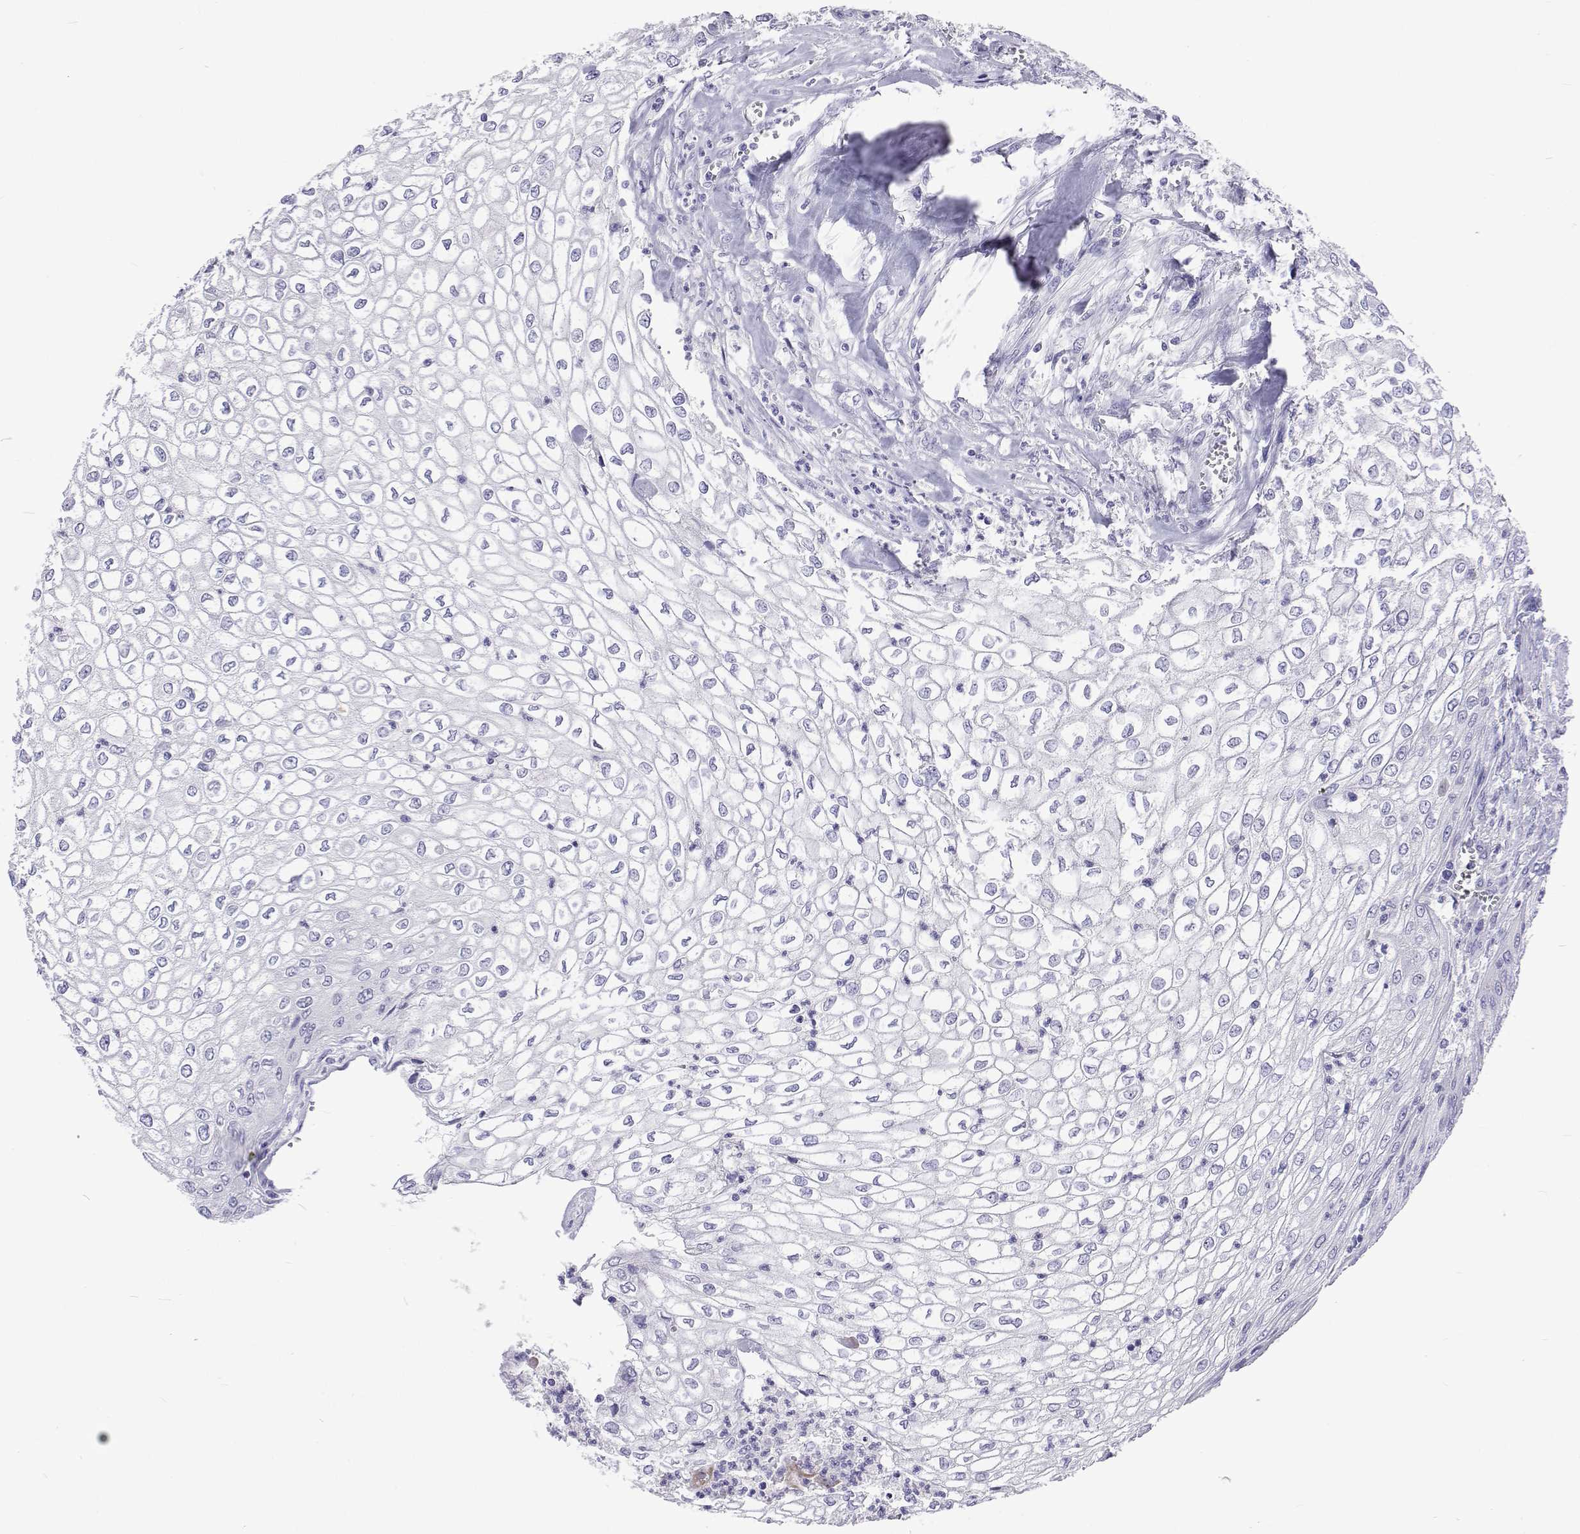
{"staining": {"intensity": "negative", "quantity": "none", "location": "none"}, "tissue": "urothelial cancer", "cell_type": "Tumor cells", "image_type": "cancer", "snomed": [{"axis": "morphology", "description": "Urothelial carcinoma, High grade"}, {"axis": "topography", "description": "Urinary bladder"}], "caption": "Tumor cells are negative for protein expression in human urothelial cancer.", "gene": "UMODL1", "patient": {"sex": "male", "age": 62}}